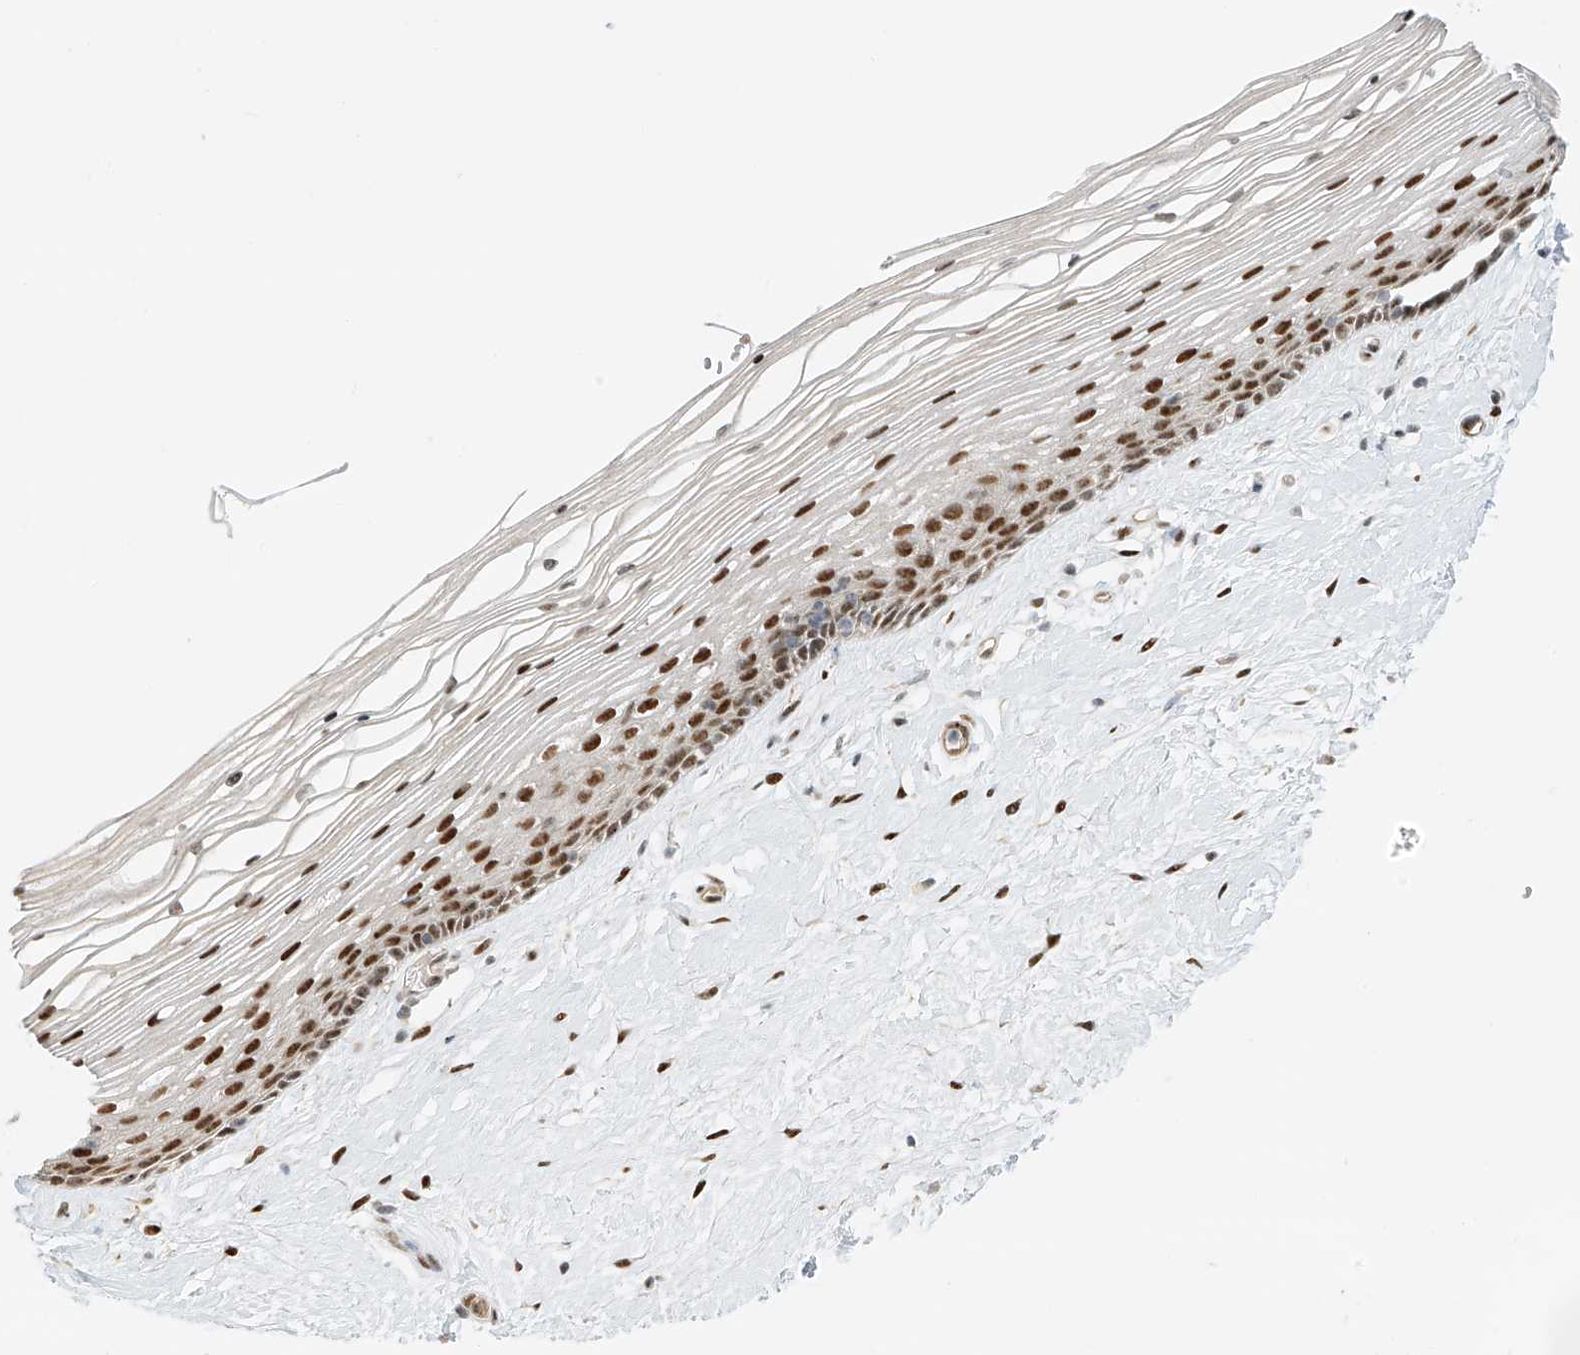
{"staining": {"intensity": "strong", "quantity": "25%-75%", "location": "nuclear"}, "tissue": "vagina", "cell_type": "Squamous epithelial cells", "image_type": "normal", "snomed": [{"axis": "morphology", "description": "Normal tissue, NOS"}, {"axis": "topography", "description": "Vagina"}], "caption": "The image demonstrates immunohistochemical staining of unremarkable vagina. There is strong nuclear staining is present in approximately 25%-75% of squamous epithelial cells. The protein is shown in brown color, while the nuclei are stained blue.", "gene": "ZNF514", "patient": {"sex": "female", "age": 46}}